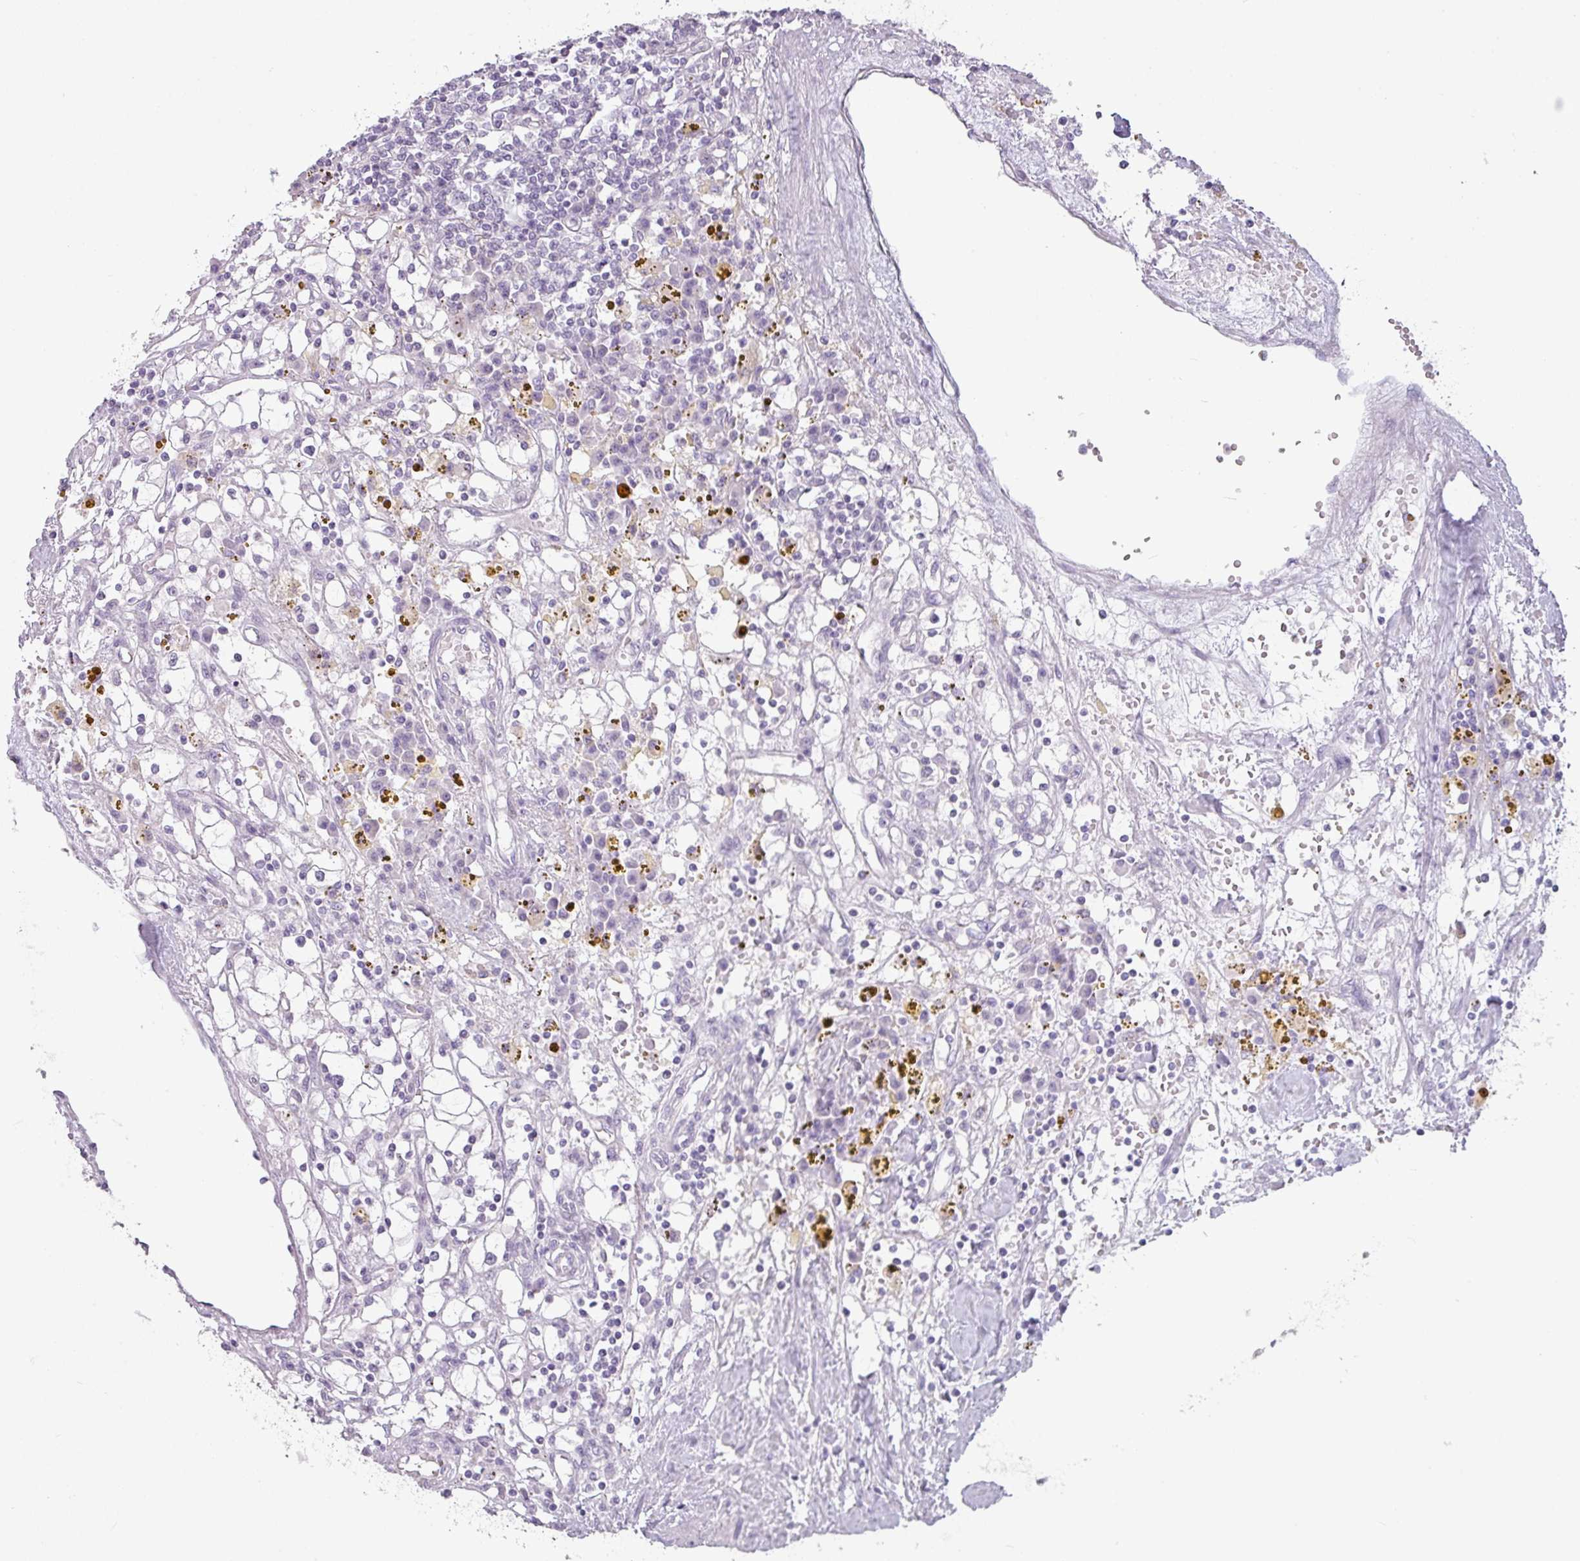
{"staining": {"intensity": "negative", "quantity": "none", "location": "none"}, "tissue": "renal cancer", "cell_type": "Tumor cells", "image_type": "cancer", "snomed": [{"axis": "morphology", "description": "Adenocarcinoma, NOS"}, {"axis": "topography", "description": "Kidney"}], "caption": "IHC image of neoplastic tissue: human renal cancer stained with DAB displays no significant protein expression in tumor cells.", "gene": "TTLL12", "patient": {"sex": "male", "age": 56}}